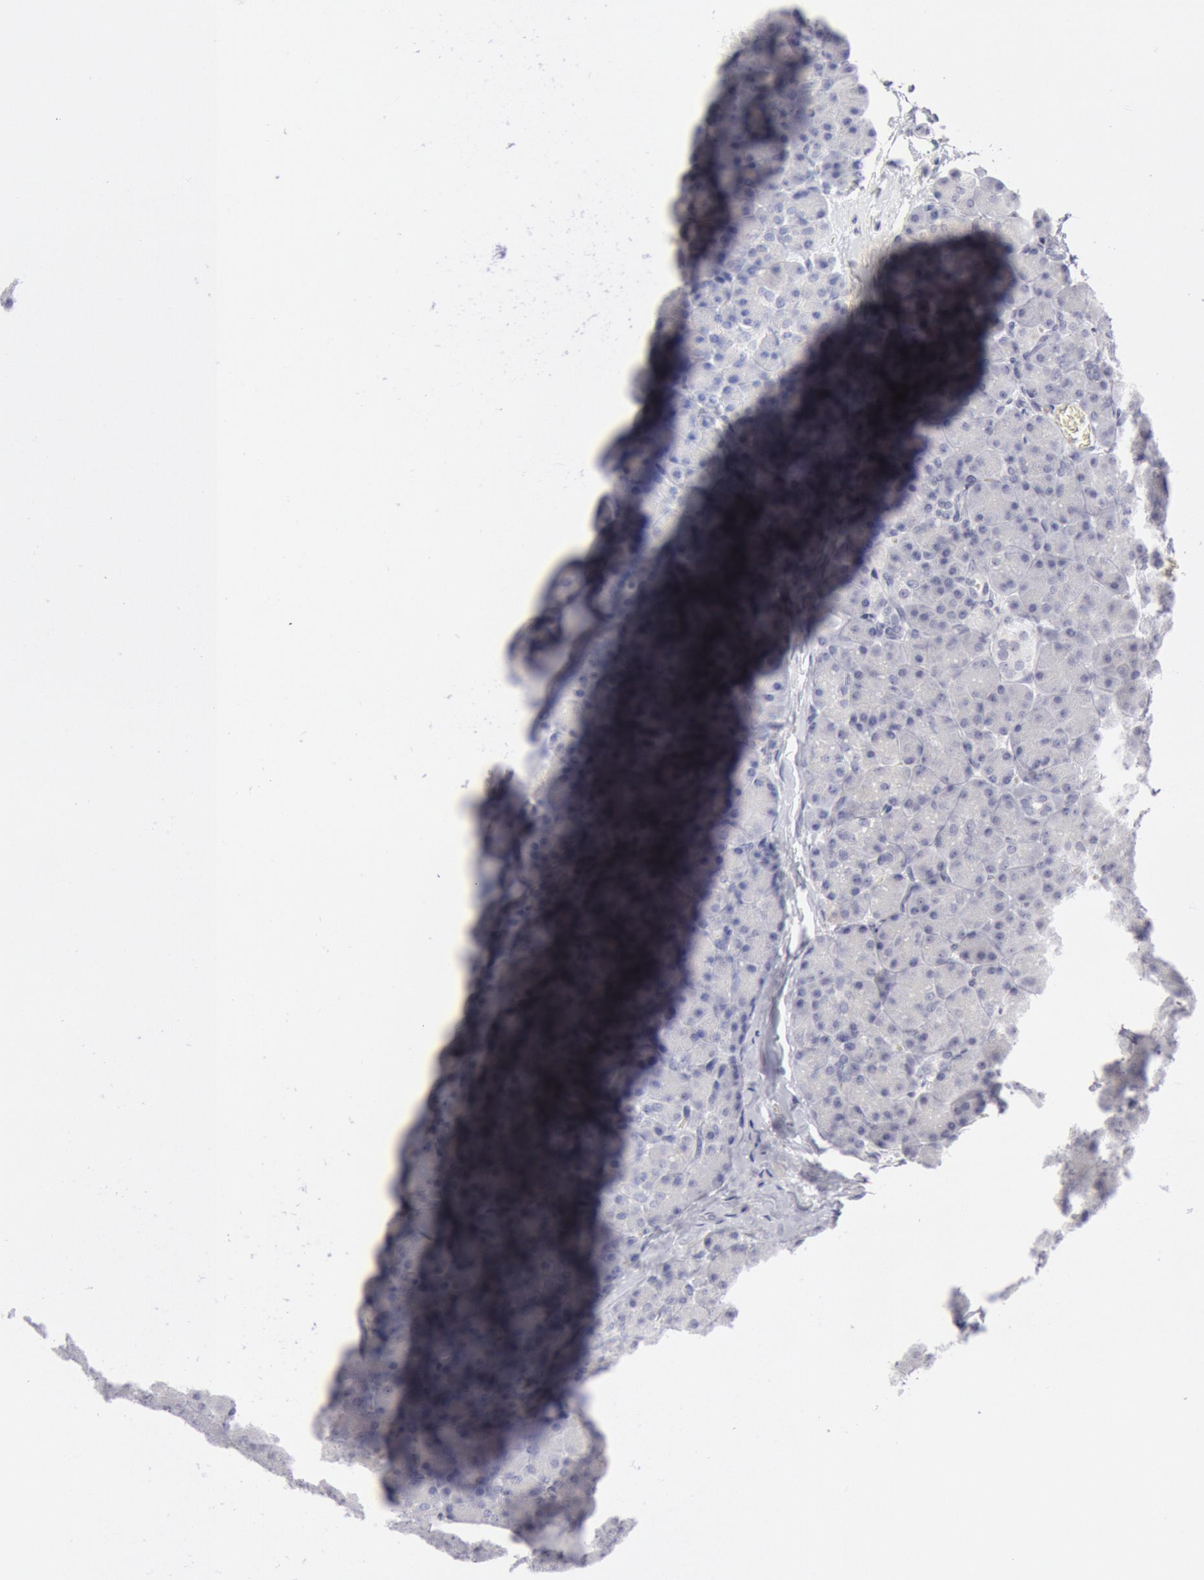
{"staining": {"intensity": "negative", "quantity": "none", "location": "none"}, "tissue": "pancreas", "cell_type": "Exocrine glandular cells", "image_type": "normal", "snomed": [{"axis": "morphology", "description": "Normal tissue, NOS"}, {"axis": "topography", "description": "Pancreas"}], "caption": "DAB (3,3'-diaminobenzidine) immunohistochemical staining of unremarkable pancreas displays no significant positivity in exocrine glandular cells. (Immunohistochemistry, brightfield microscopy, high magnification).", "gene": "KRT16", "patient": {"sex": "female", "age": 43}}